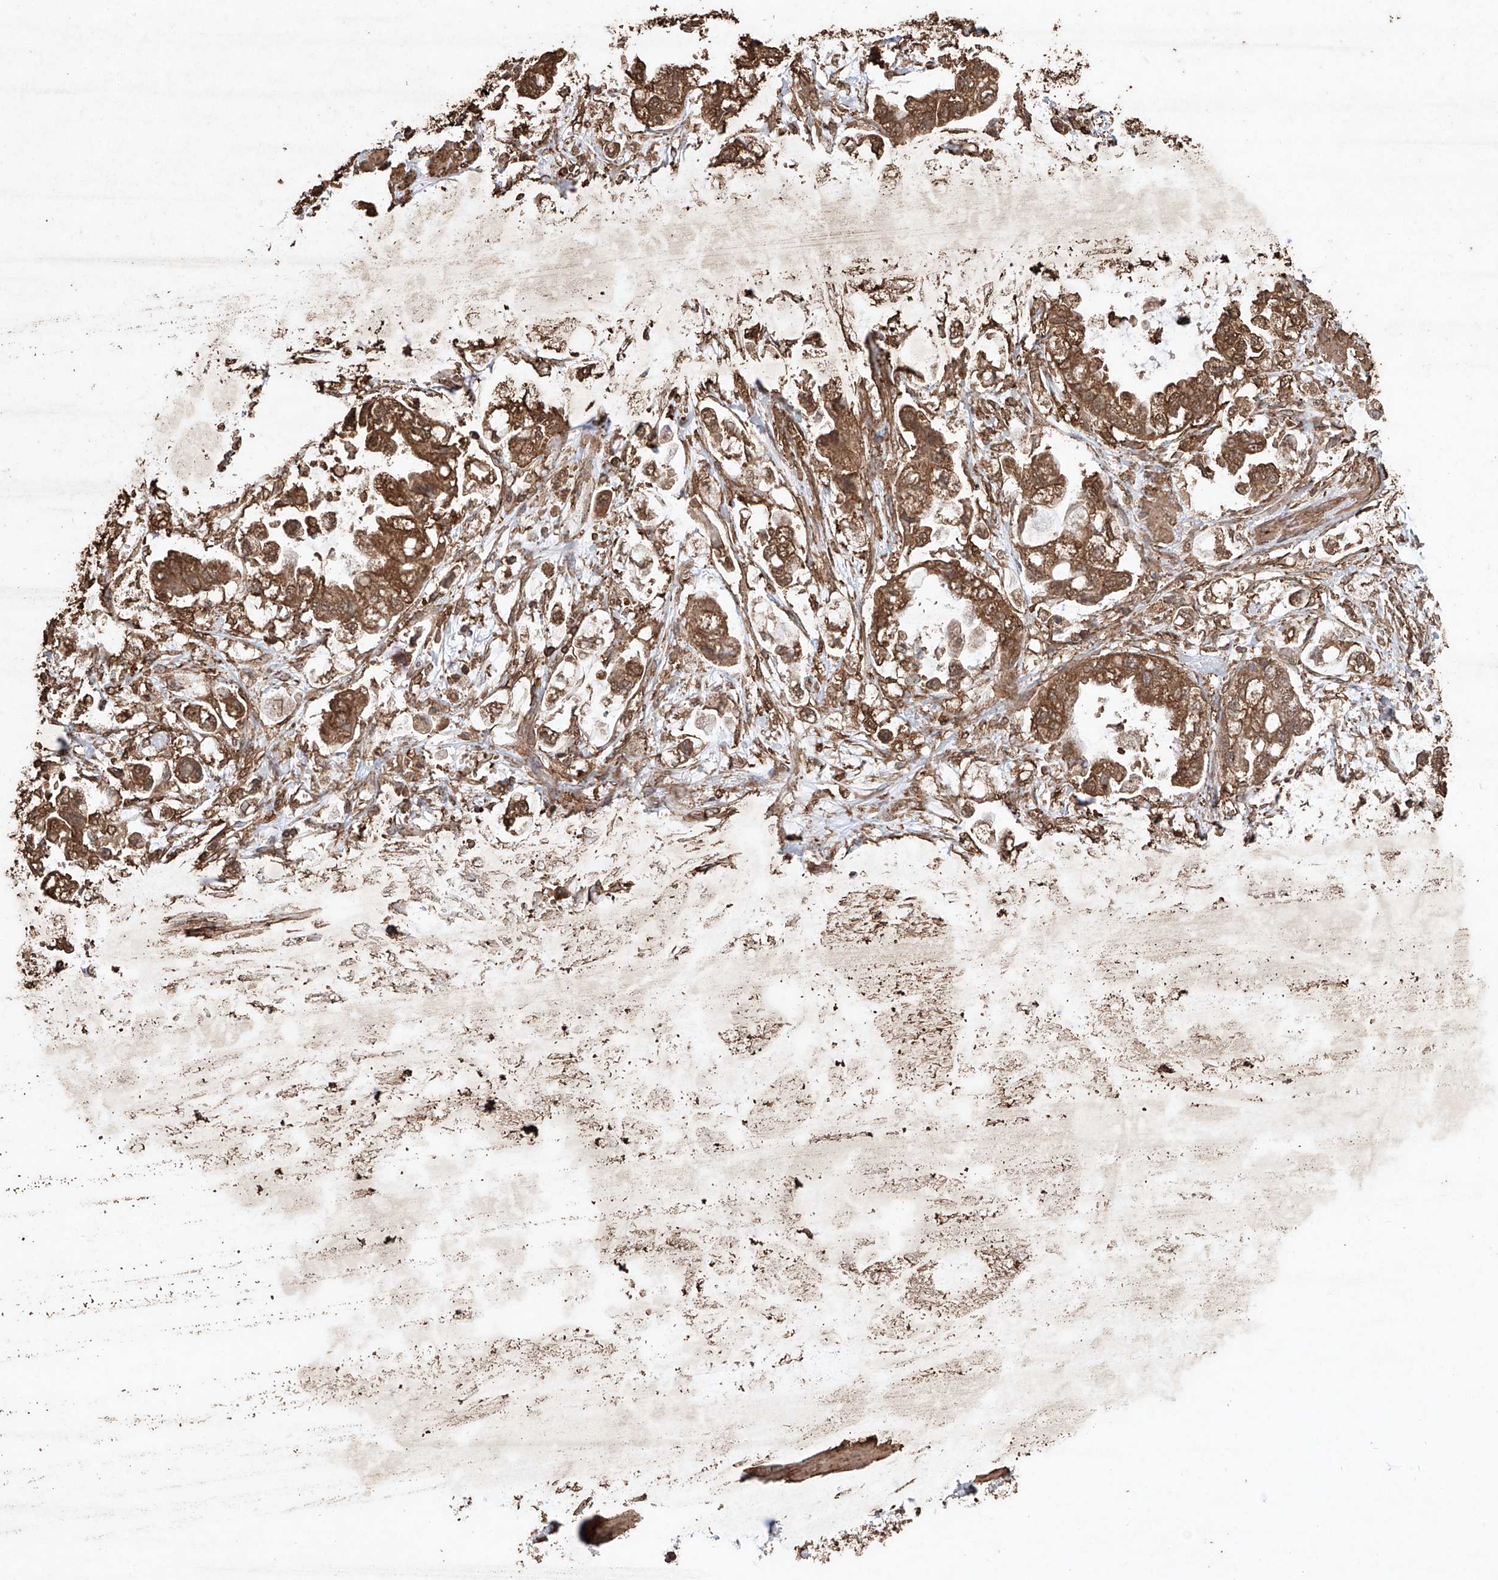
{"staining": {"intensity": "moderate", "quantity": ">75%", "location": "cytoplasmic/membranous"}, "tissue": "stomach cancer", "cell_type": "Tumor cells", "image_type": "cancer", "snomed": [{"axis": "morphology", "description": "Adenocarcinoma, NOS"}, {"axis": "topography", "description": "Stomach"}], "caption": "This histopathology image demonstrates immunohistochemistry staining of human stomach adenocarcinoma, with medium moderate cytoplasmic/membranous staining in approximately >75% of tumor cells.", "gene": "M6PR", "patient": {"sex": "male", "age": 62}}